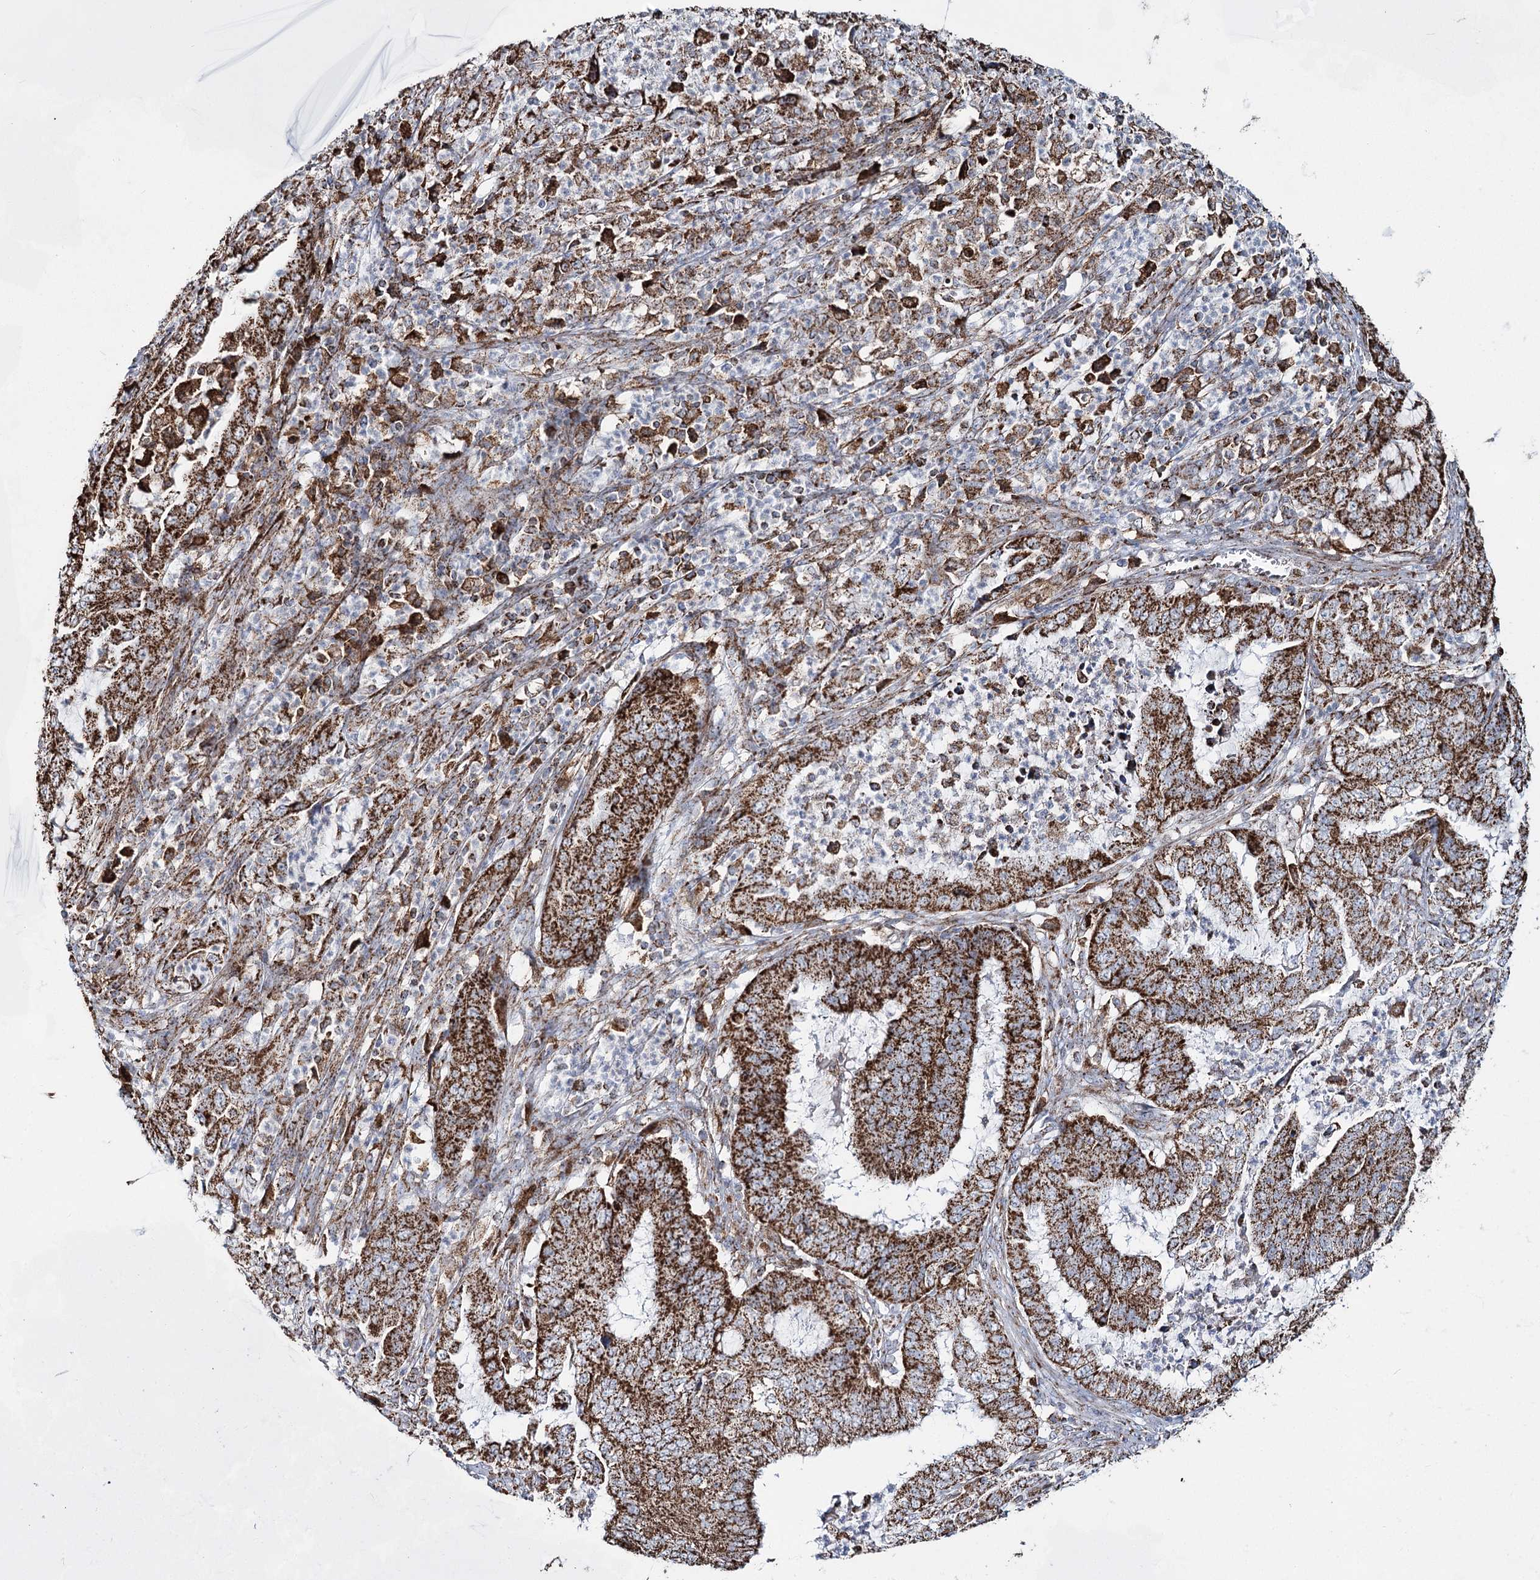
{"staining": {"intensity": "strong", "quantity": ">75%", "location": "cytoplasmic/membranous"}, "tissue": "endometrial cancer", "cell_type": "Tumor cells", "image_type": "cancer", "snomed": [{"axis": "morphology", "description": "Adenocarcinoma, NOS"}, {"axis": "topography", "description": "Endometrium"}], "caption": "Endometrial cancer (adenocarcinoma) tissue demonstrates strong cytoplasmic/membranous positivity in approximately >75% of tumor cells", "gene": "CWF19L1", "patient": {"sex": "female", "age": 51}}